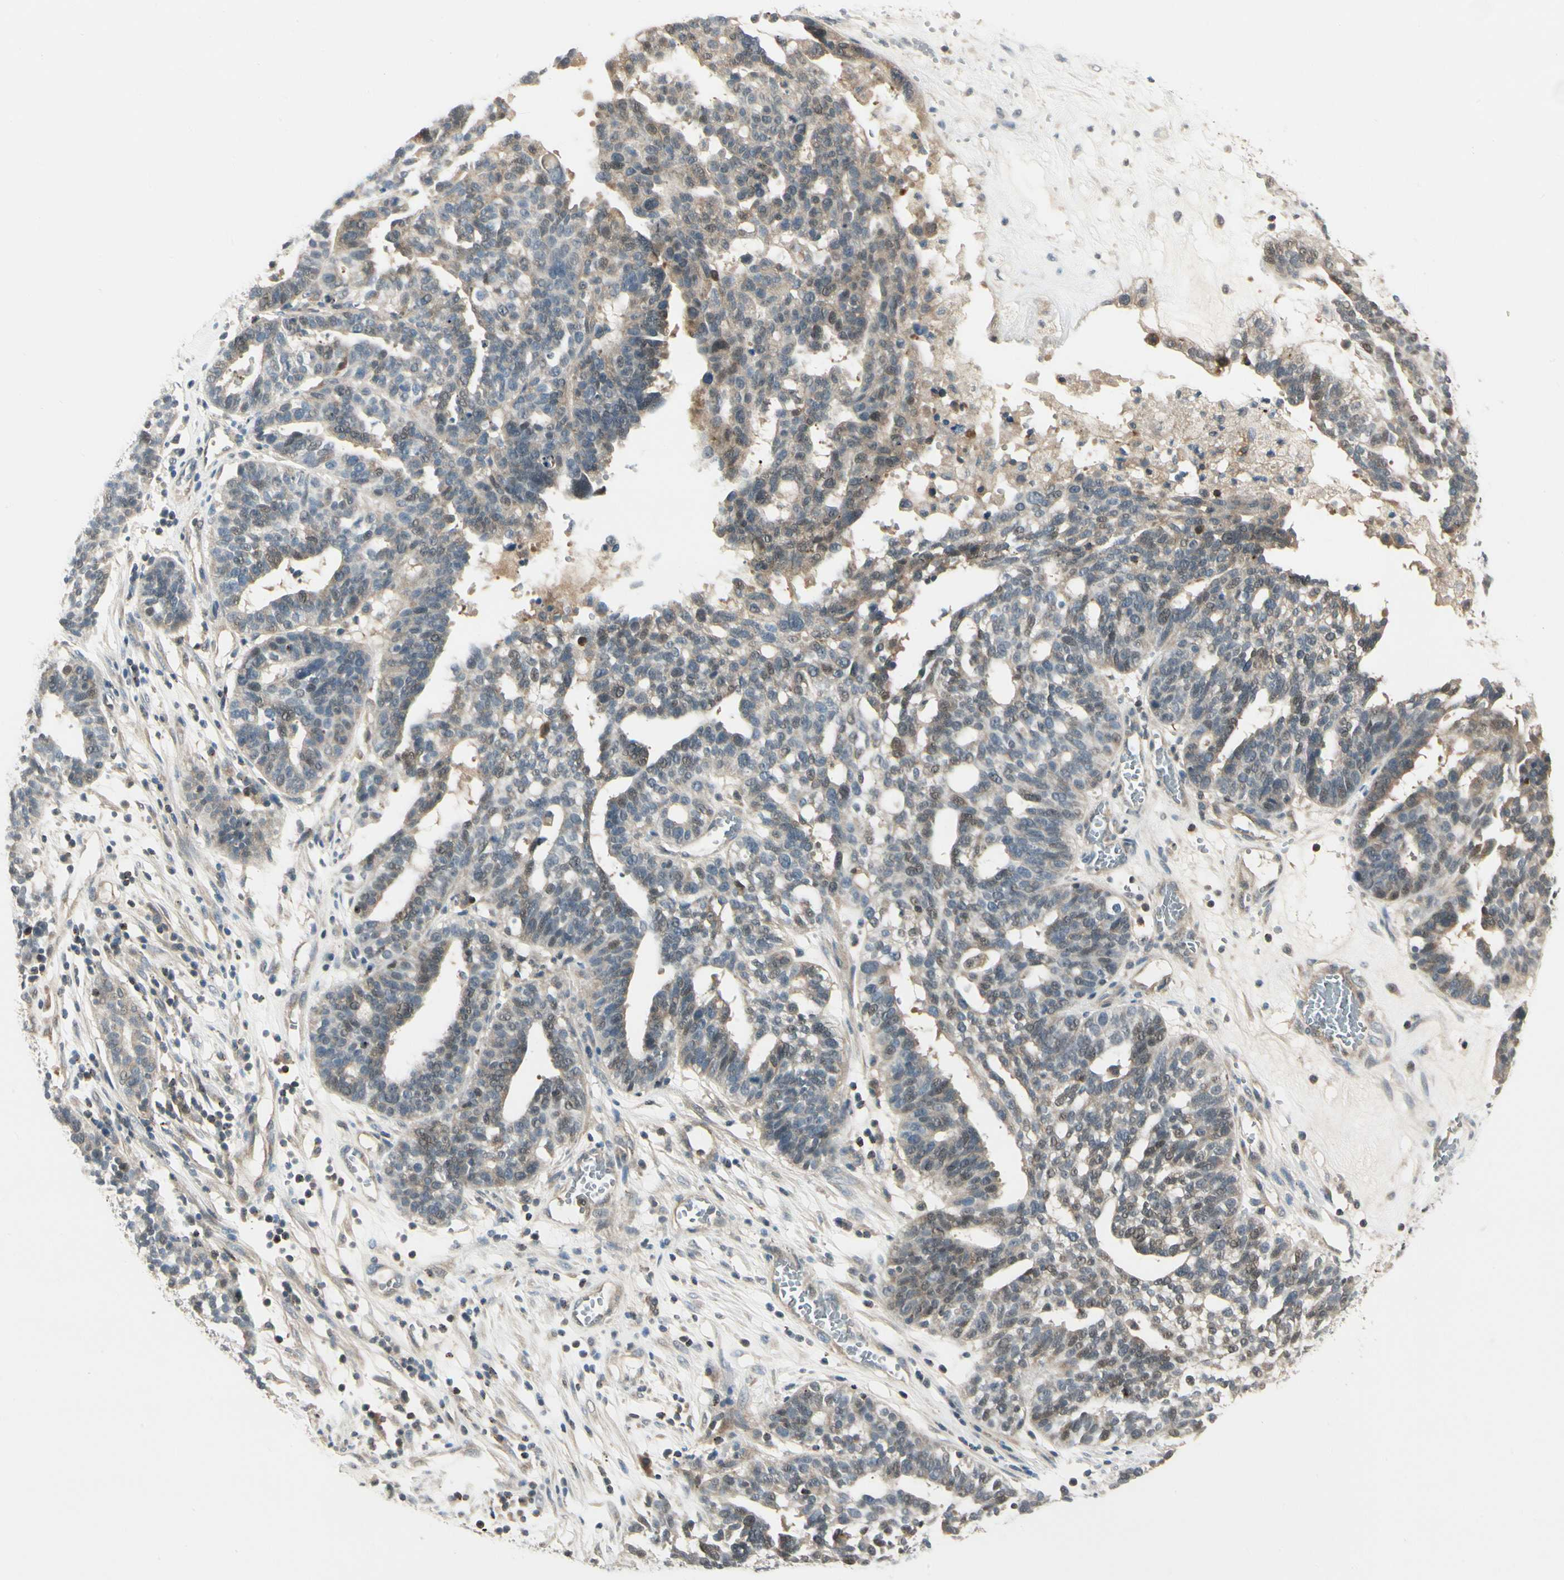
{"staining": {"intensity": "weak", "quantity": "25%-75%", "location": "cytoplasmic/membranous,nuclear"}, "tissue": "ovarian cancer", "cell_type": "Tumor cells", "image_type": "cancer", "snomed": [{"axis": "morphology", "description": "Cystadenocarcinoma, serous, NOS"}, {"axis": "topography", "description": "Ovary"}], "caption": "The photomicrograph displays immunohistochemical staining of ovarian serous cystadenocarcinoma. There is weak cytoplasmic/membranous and nuclear staining is appreciated in about 25%-75% of tumor cells.", "gene": "EVC", "patient": {"sex": "female", "age": 59}}